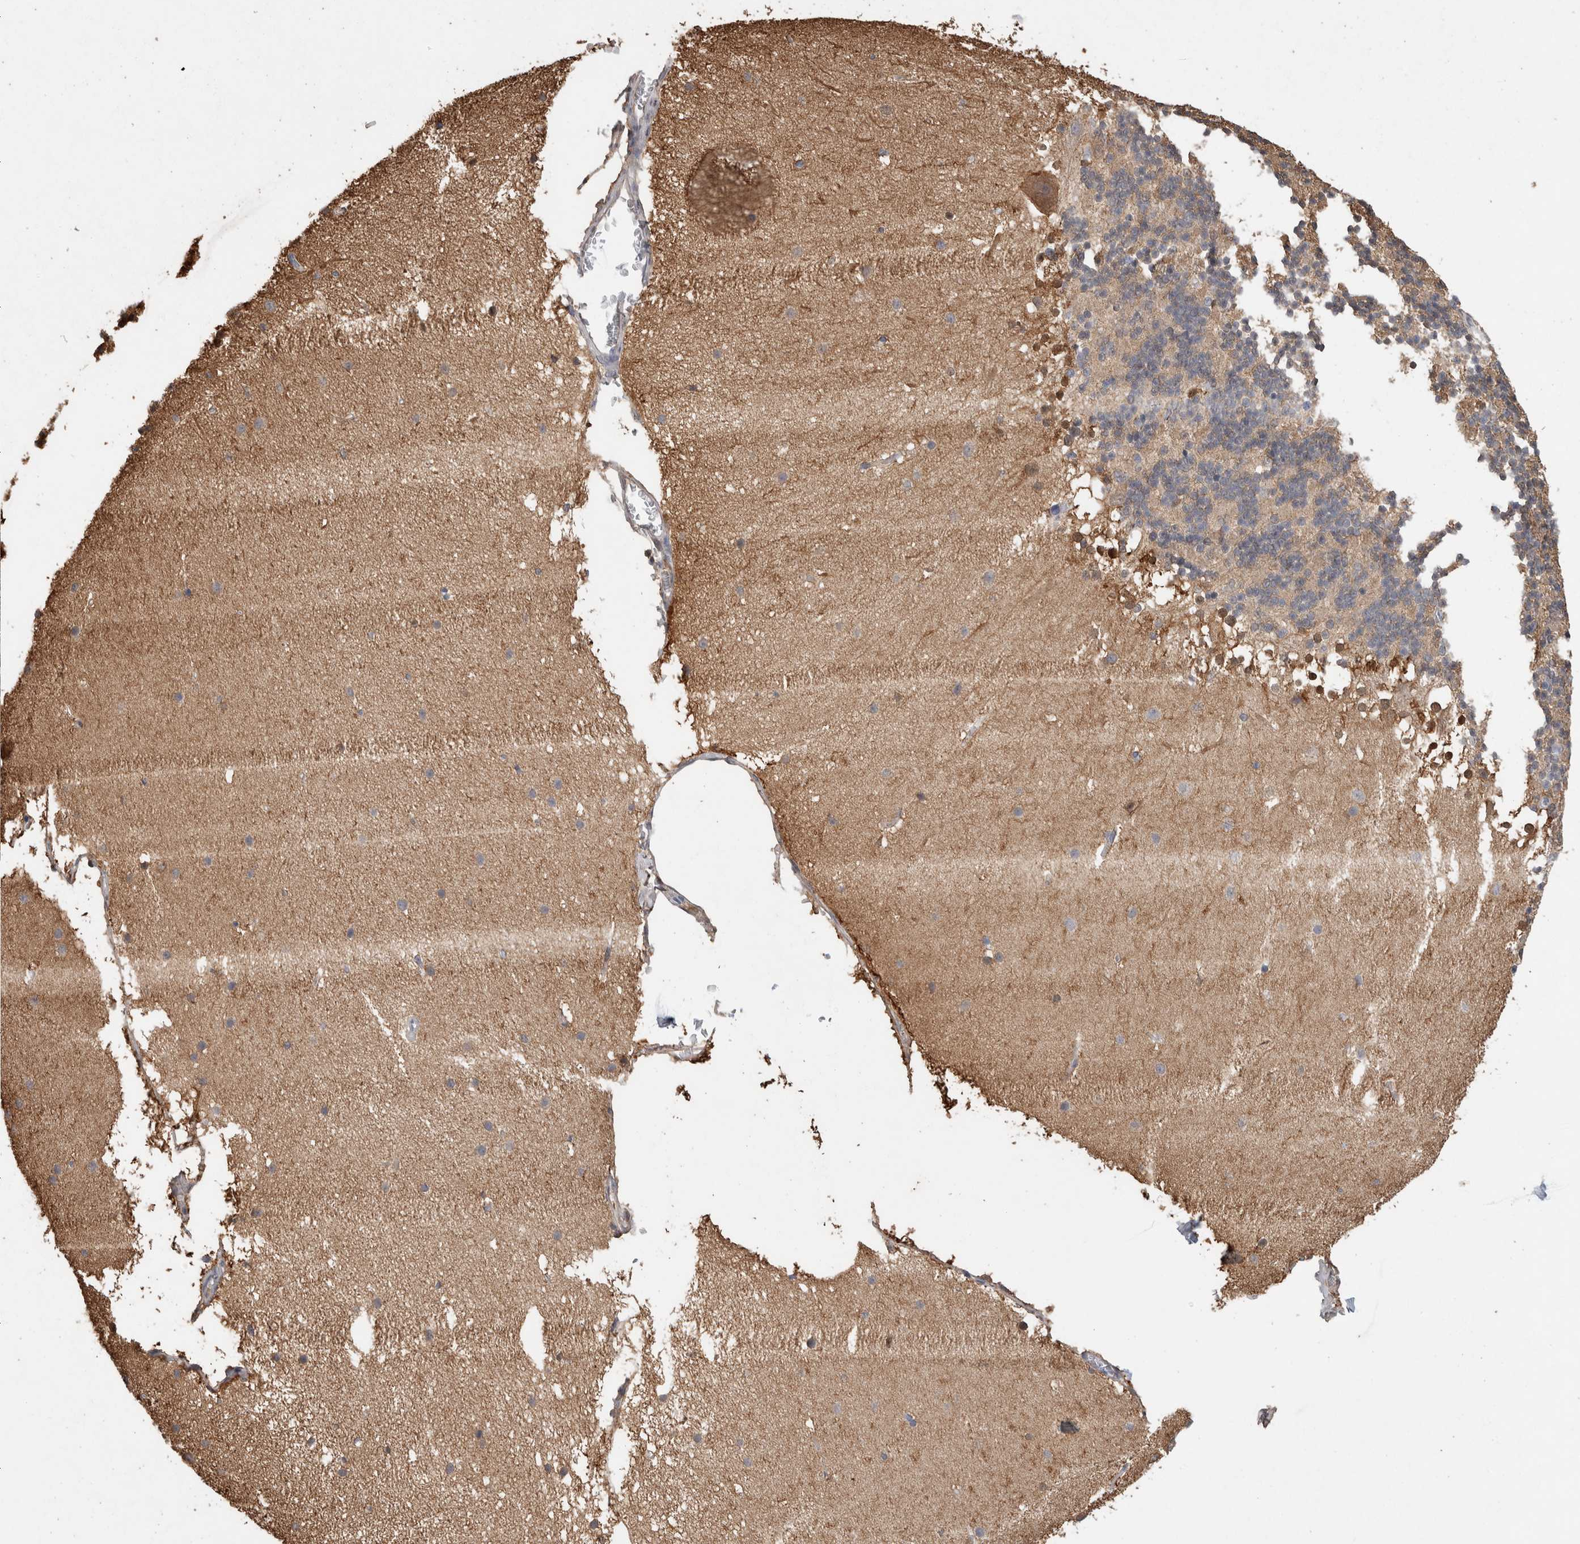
{"staining": {"intensity": "negative", "quantity": "none", "location": "none"}, "tissue": "cerebellum", "cell_type": "Cells in granular layer", "image_type": "normal", "snomed": [{"axis": "morphology", "description": "Normal tissue, NOS"}, {"axis": "topography", "description": "Cerebellum"}], "caption": "High magnification brightfield microscopy of normal cerebellum stained with DAB (brown) and counterstained with hematoxylin (blue): cells in granular layer show no significant positivity.", "gene": "FABP7", "patient": {"sex": "female", "age": 19}}